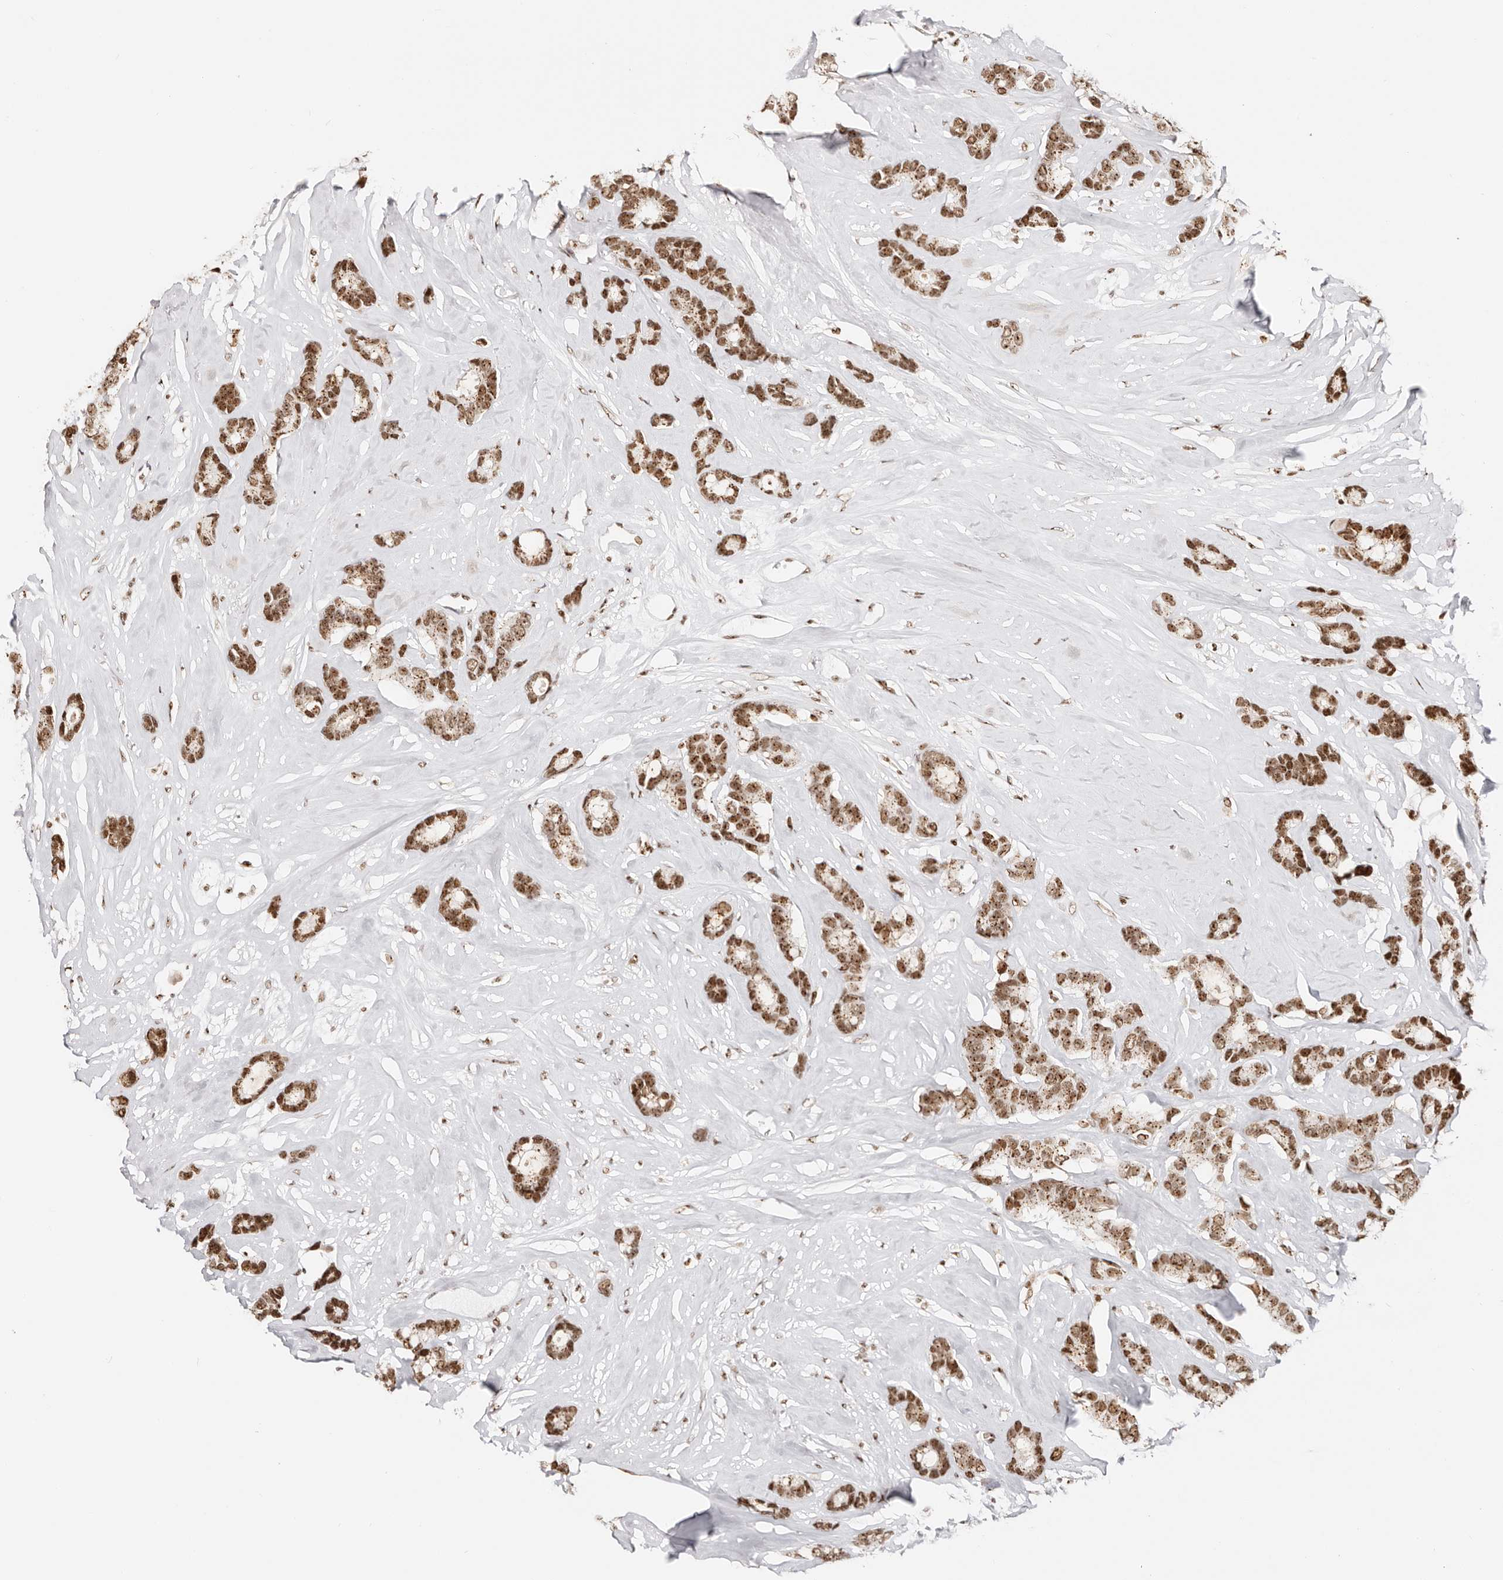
{"staining": {"intensity": "moderate", "quantity": ">75%", "location": "nuclear"}, "tissue": "breast cancer", "cell_type": "Tumor cells", "image_type": "cancer", "snomed": [{"axis": "morphology", "description": "Duct carcinoma"}, {"axis": "topography", "description": "Breast"}], "caption": "Tumor cells demonstrate medium levels of moderate nuclear positivity in about >75% of cells in breast invasive ductal carcinoma.", "gene": "IQGAP3", "patient": {"sex": "female", "age": 87}}